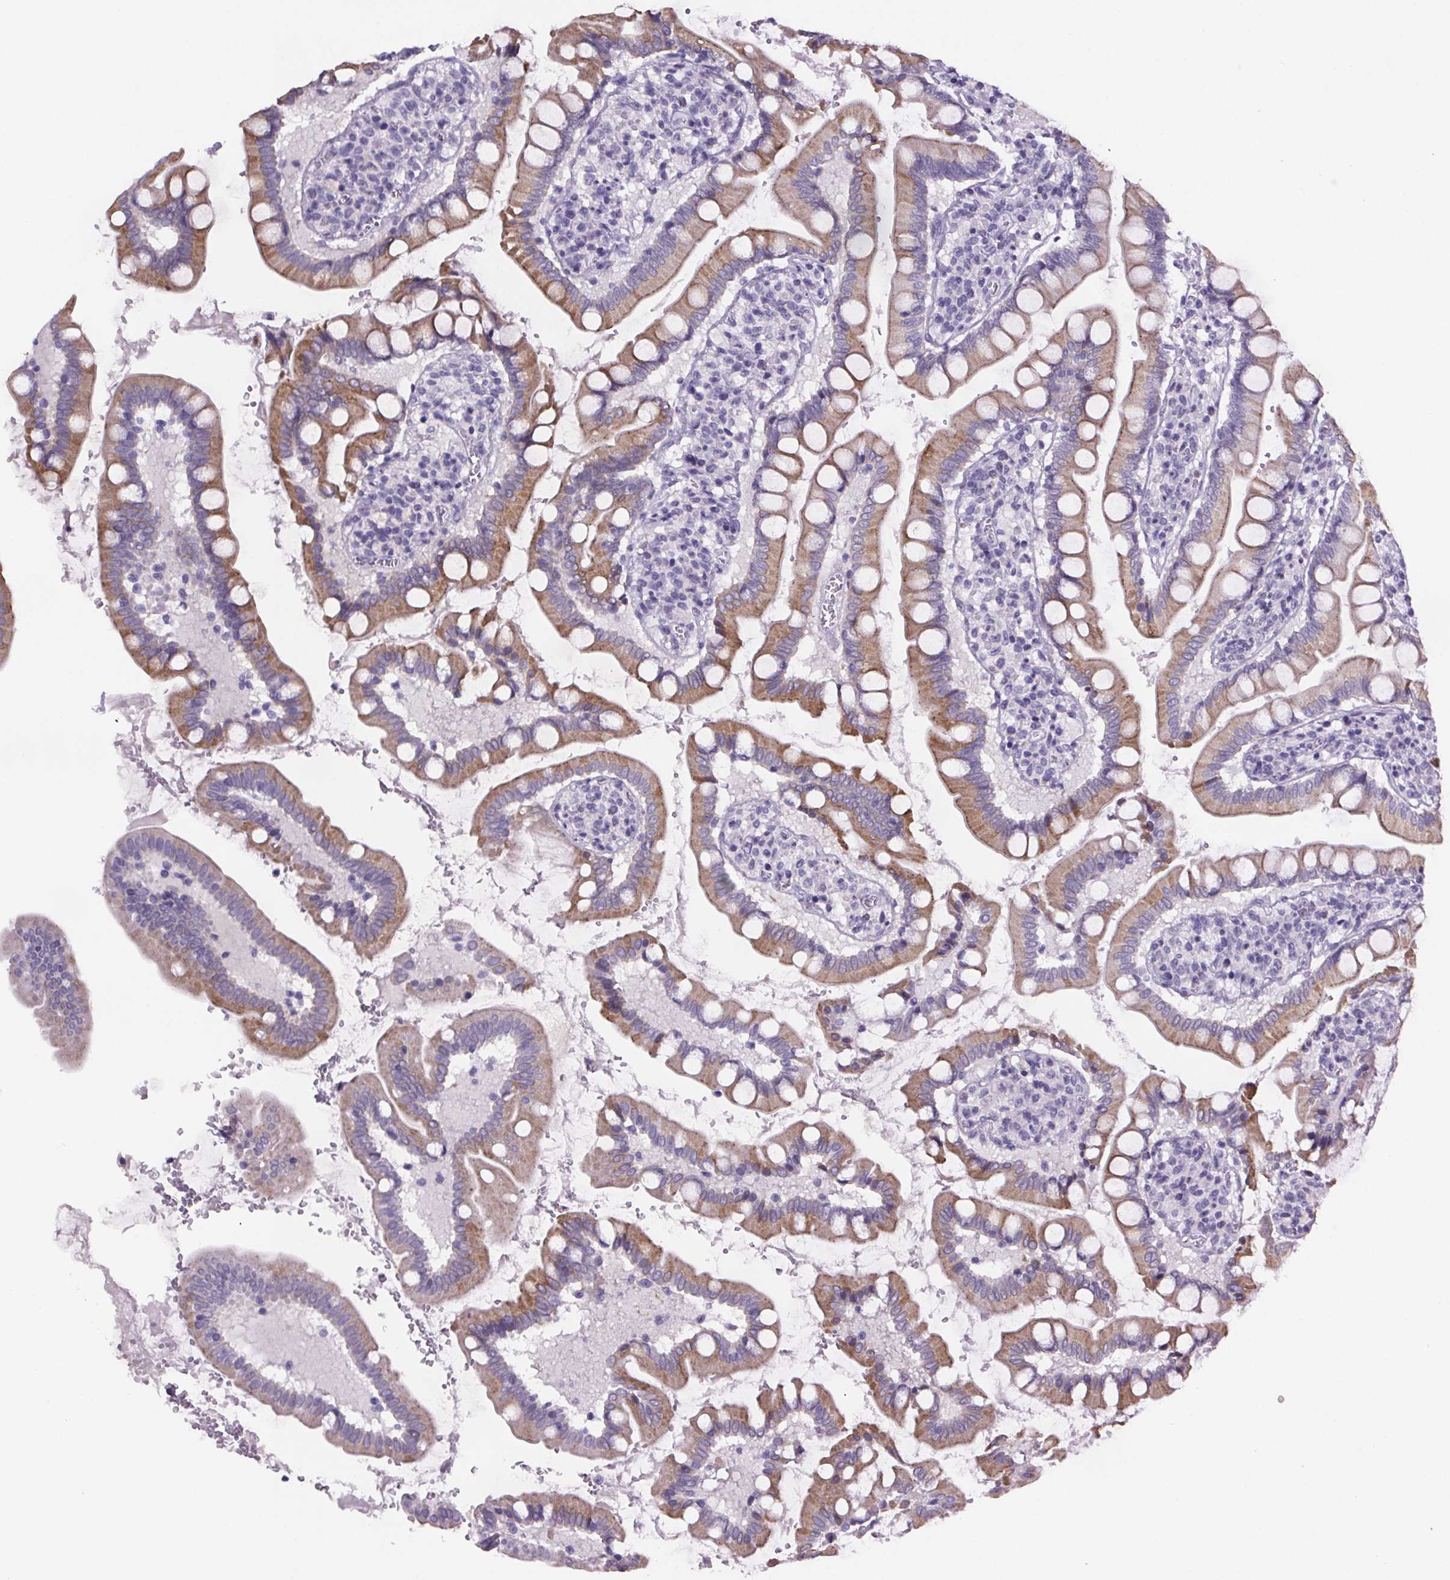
{"staining": {"intensity": "moderate", "quantity": "25%-75%", "location": "cytoplasmic/membranous"}, "tissue": "small intestine", "cell_type": "Glandular cells", "image_type": "normal", "snomed": [{"axis": "morphology", "description": "Normal tissue, NOS"}, {"axis": "topography", "description": "Small intestine"}], "caption": "Immunohistochemical staining of benign human small intestine shows medium levels of moderate cytoplasmic/membranous staining in about 25%-75% of glandular cells. (DAB (3,3'-diaminobenzidine) IHC with brightfield microscopy, high magnification).", "gene": "CUBN", "patient": {"sex": "female", "age": 56}}